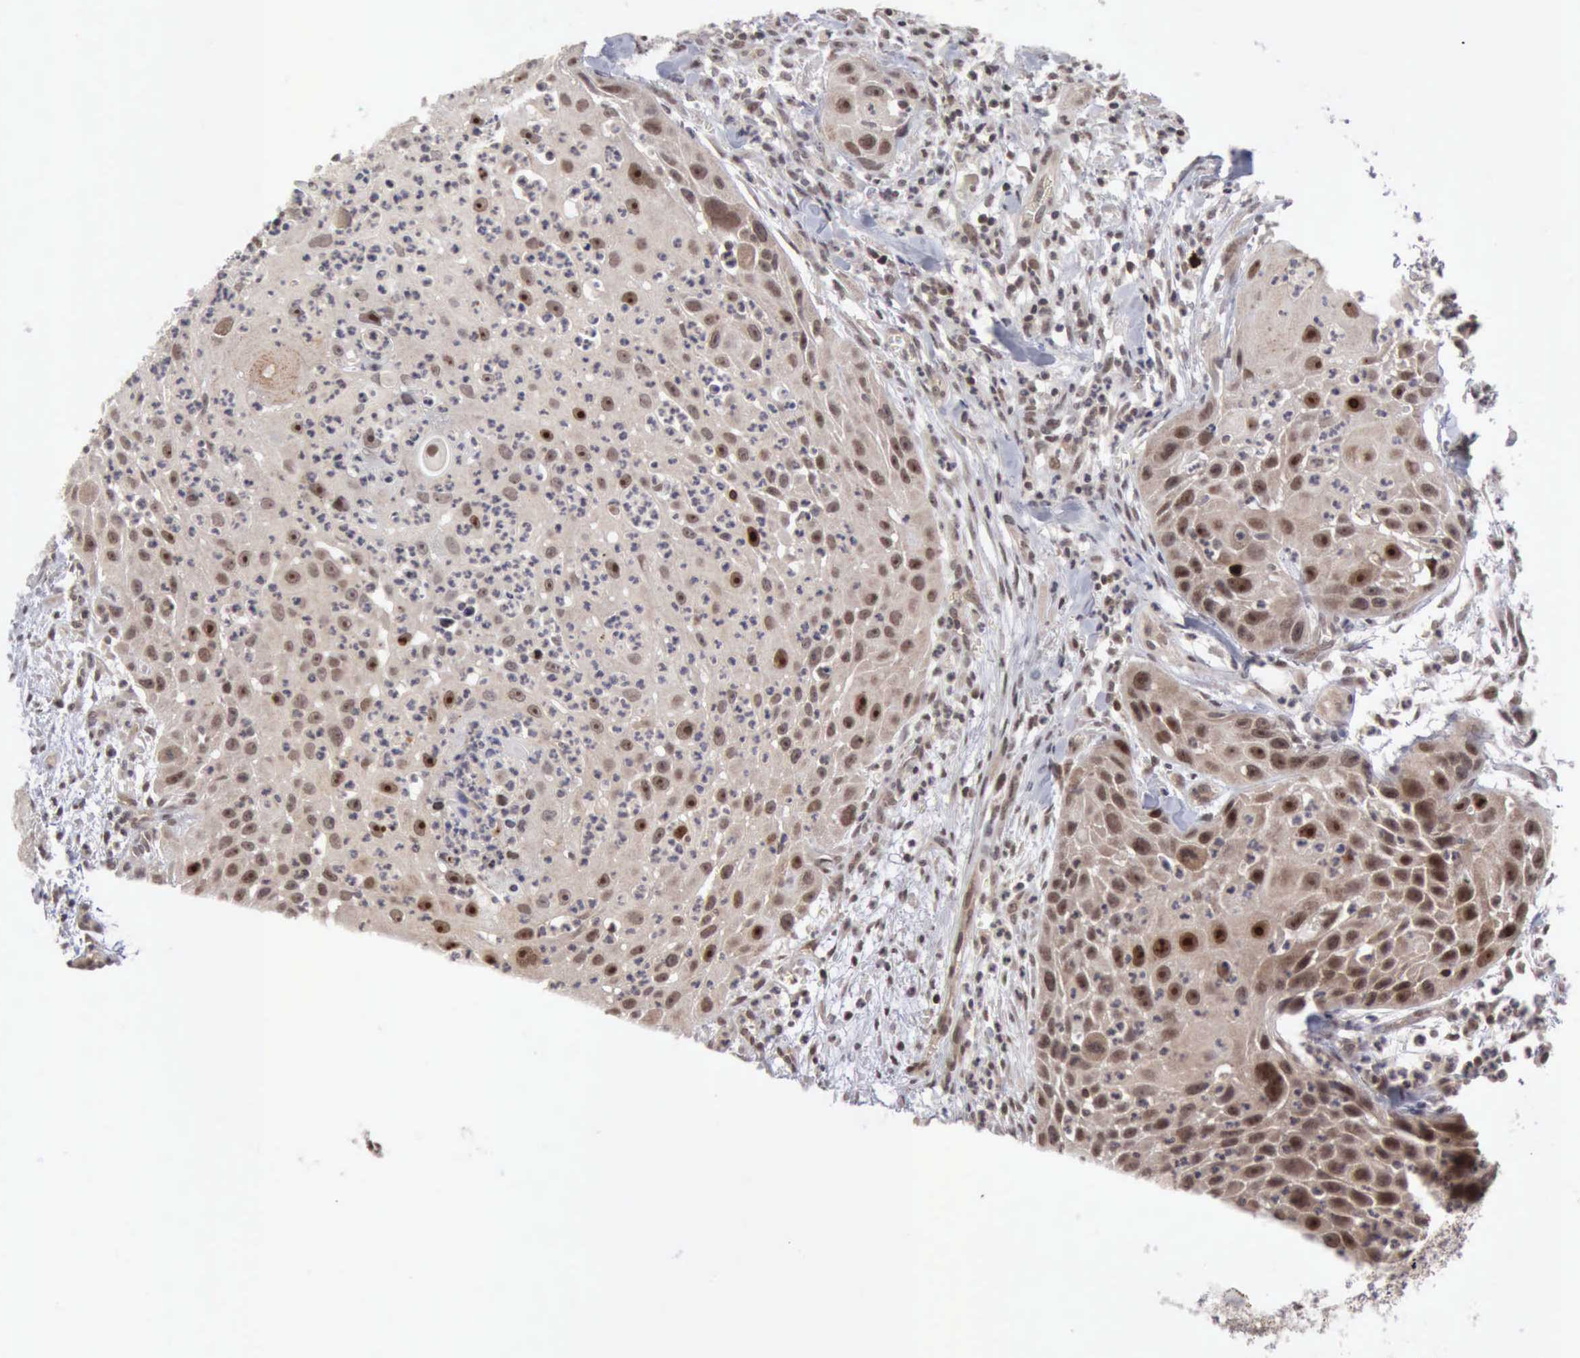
{"staining": {"intensity": "moderate", "quantity": ">75%", "location": "nuclear"}, "tissue": "head and neck cancer", "cell_type": "Tumor cells", "image_type": "cancer", "snomed": [{"axis": "morphology", "description": "Squamous cell carcinoma, NOS"}, {"axis": "topography", "description": "Head-Neck"}], "caption": "This is an image of IHC staining of head and neck cancer, which shows moderate positivity in the nuclear of tumor cells.", "gene": "CDKN2A", "patient": {"sex": "male", "age": 64}}